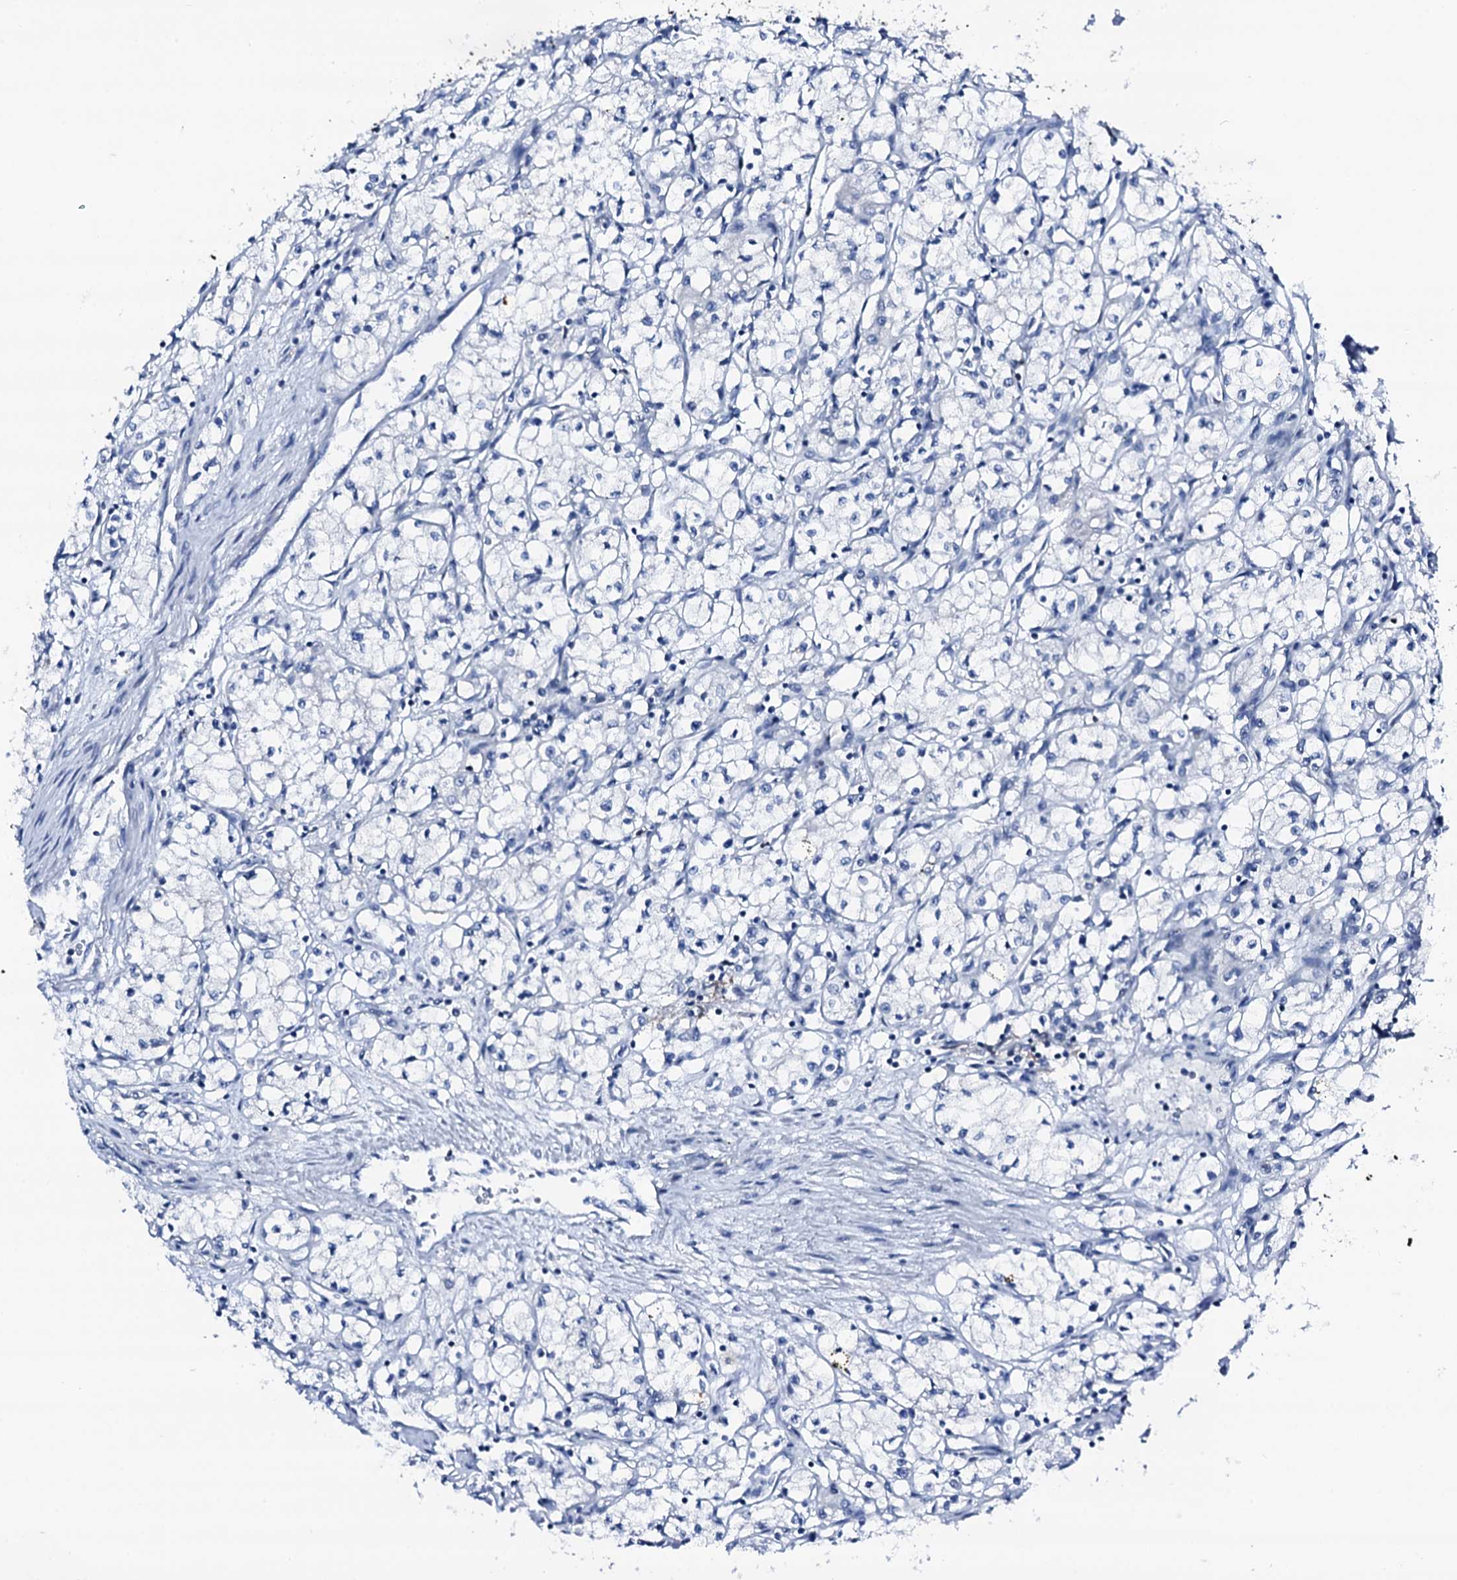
{"staining": {"intensity": "negative", "quantity": "none", "location": "none"}, "tissue": "renal cancer", "cell_type": "Tumor cells", "image_type": "cancer", "snomed": [{"axis": "morphology", "description": "Adenocarcinoma, NOS"}, {"axis": "topography", "description": "Kidney"}], "caption": "Protein analysis of renal cancer demonstrates no significant expression in tumor cells.", "gene": "TRAFD1", "patient": {"sex": "male", "age": 59}}